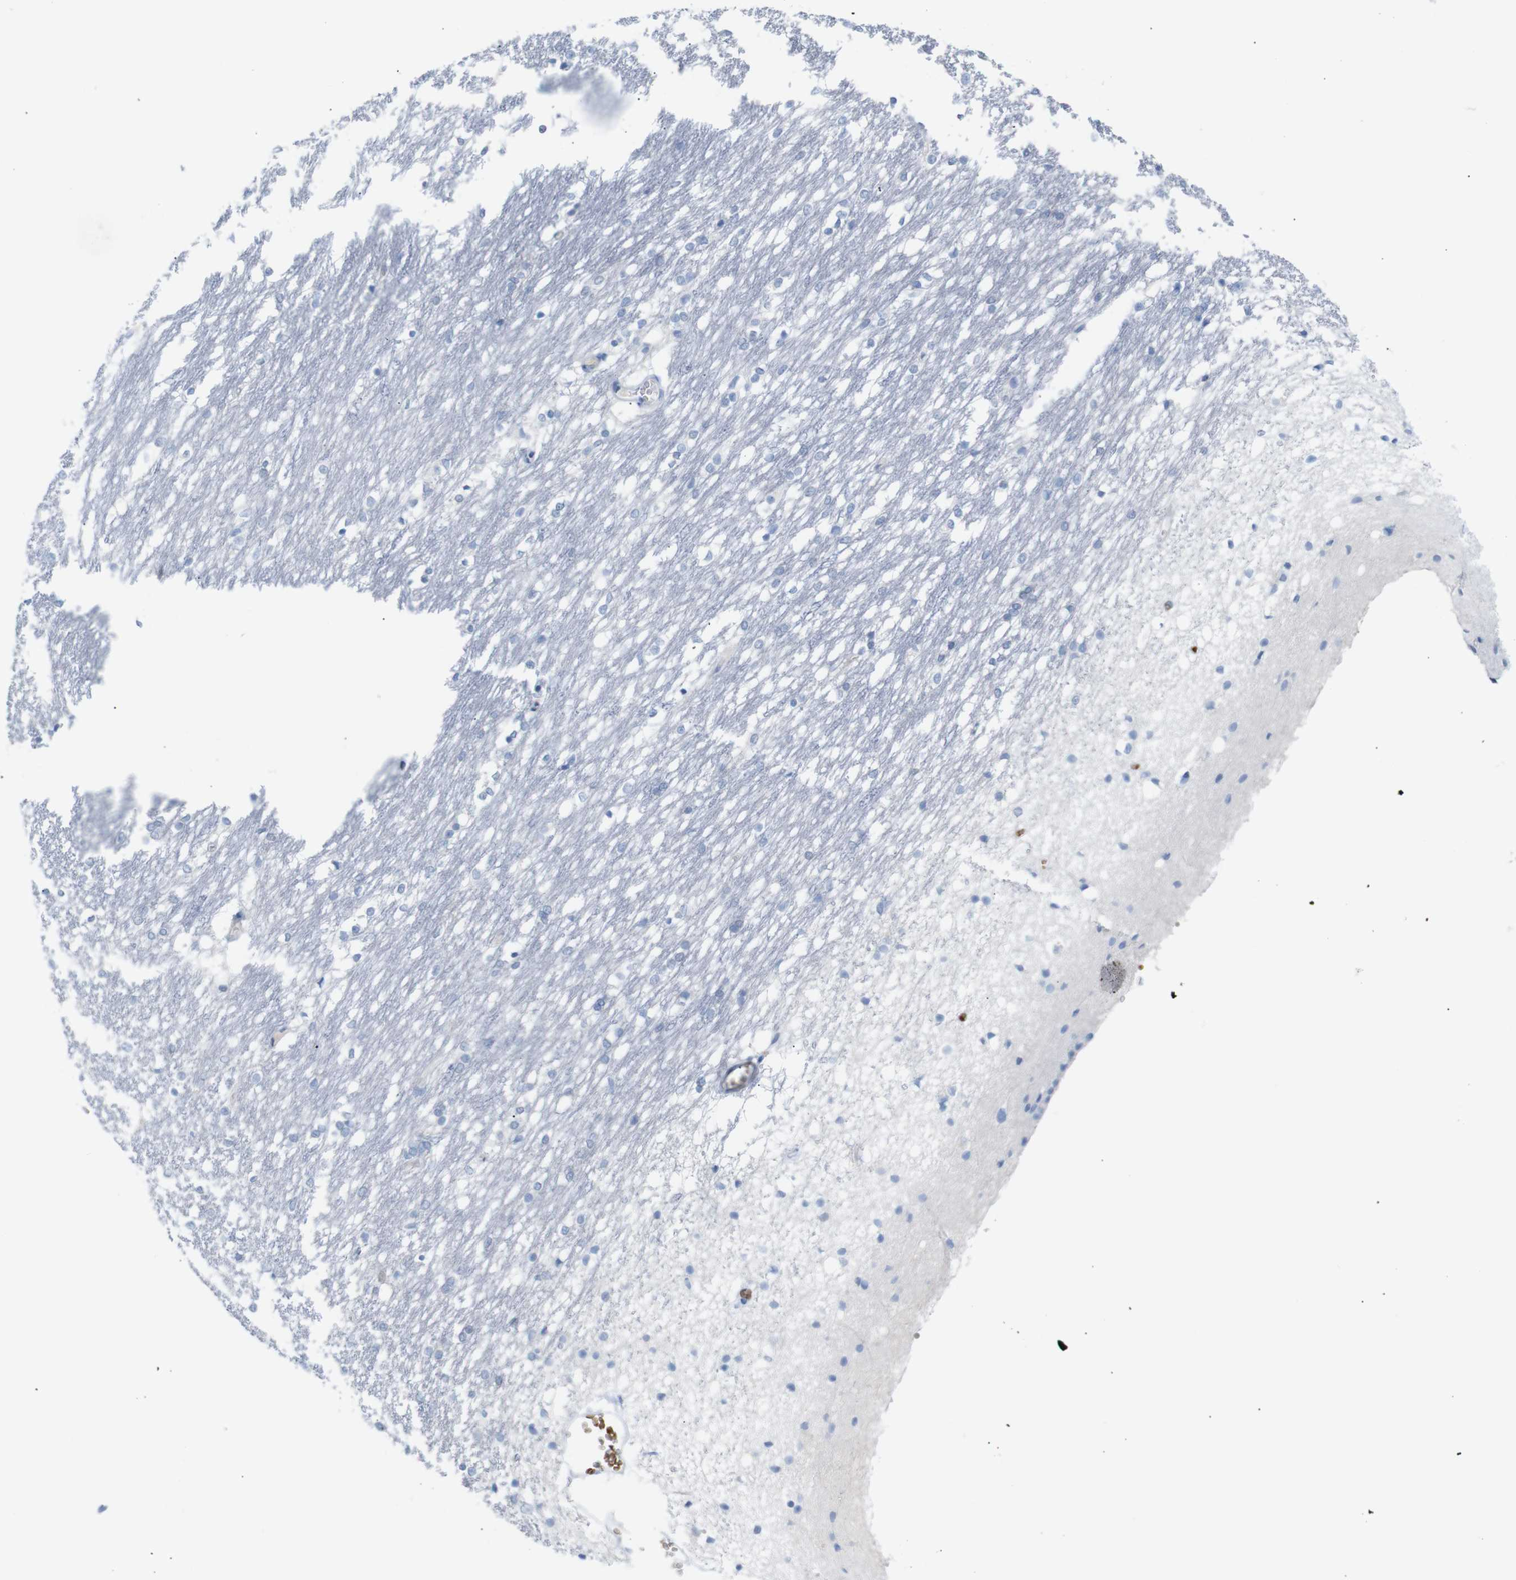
{"staining": {"intensity": "negative", "quantity": "none", "location": "none"}, "tissue": "caudate", "cell_type": "Glial cells", "image_type": "normal", "snomed": [{"axis": "morphology", "description": "Normal tissue, NOS"}, {"axis": "topography", "description": "Lateral ventricle wall"}], "caption": "The histopathology image exhibits no significant staining in glial cells of caudate.", "gene": "ERVMER34", "patient": {"sex": "female", "age": 19}}